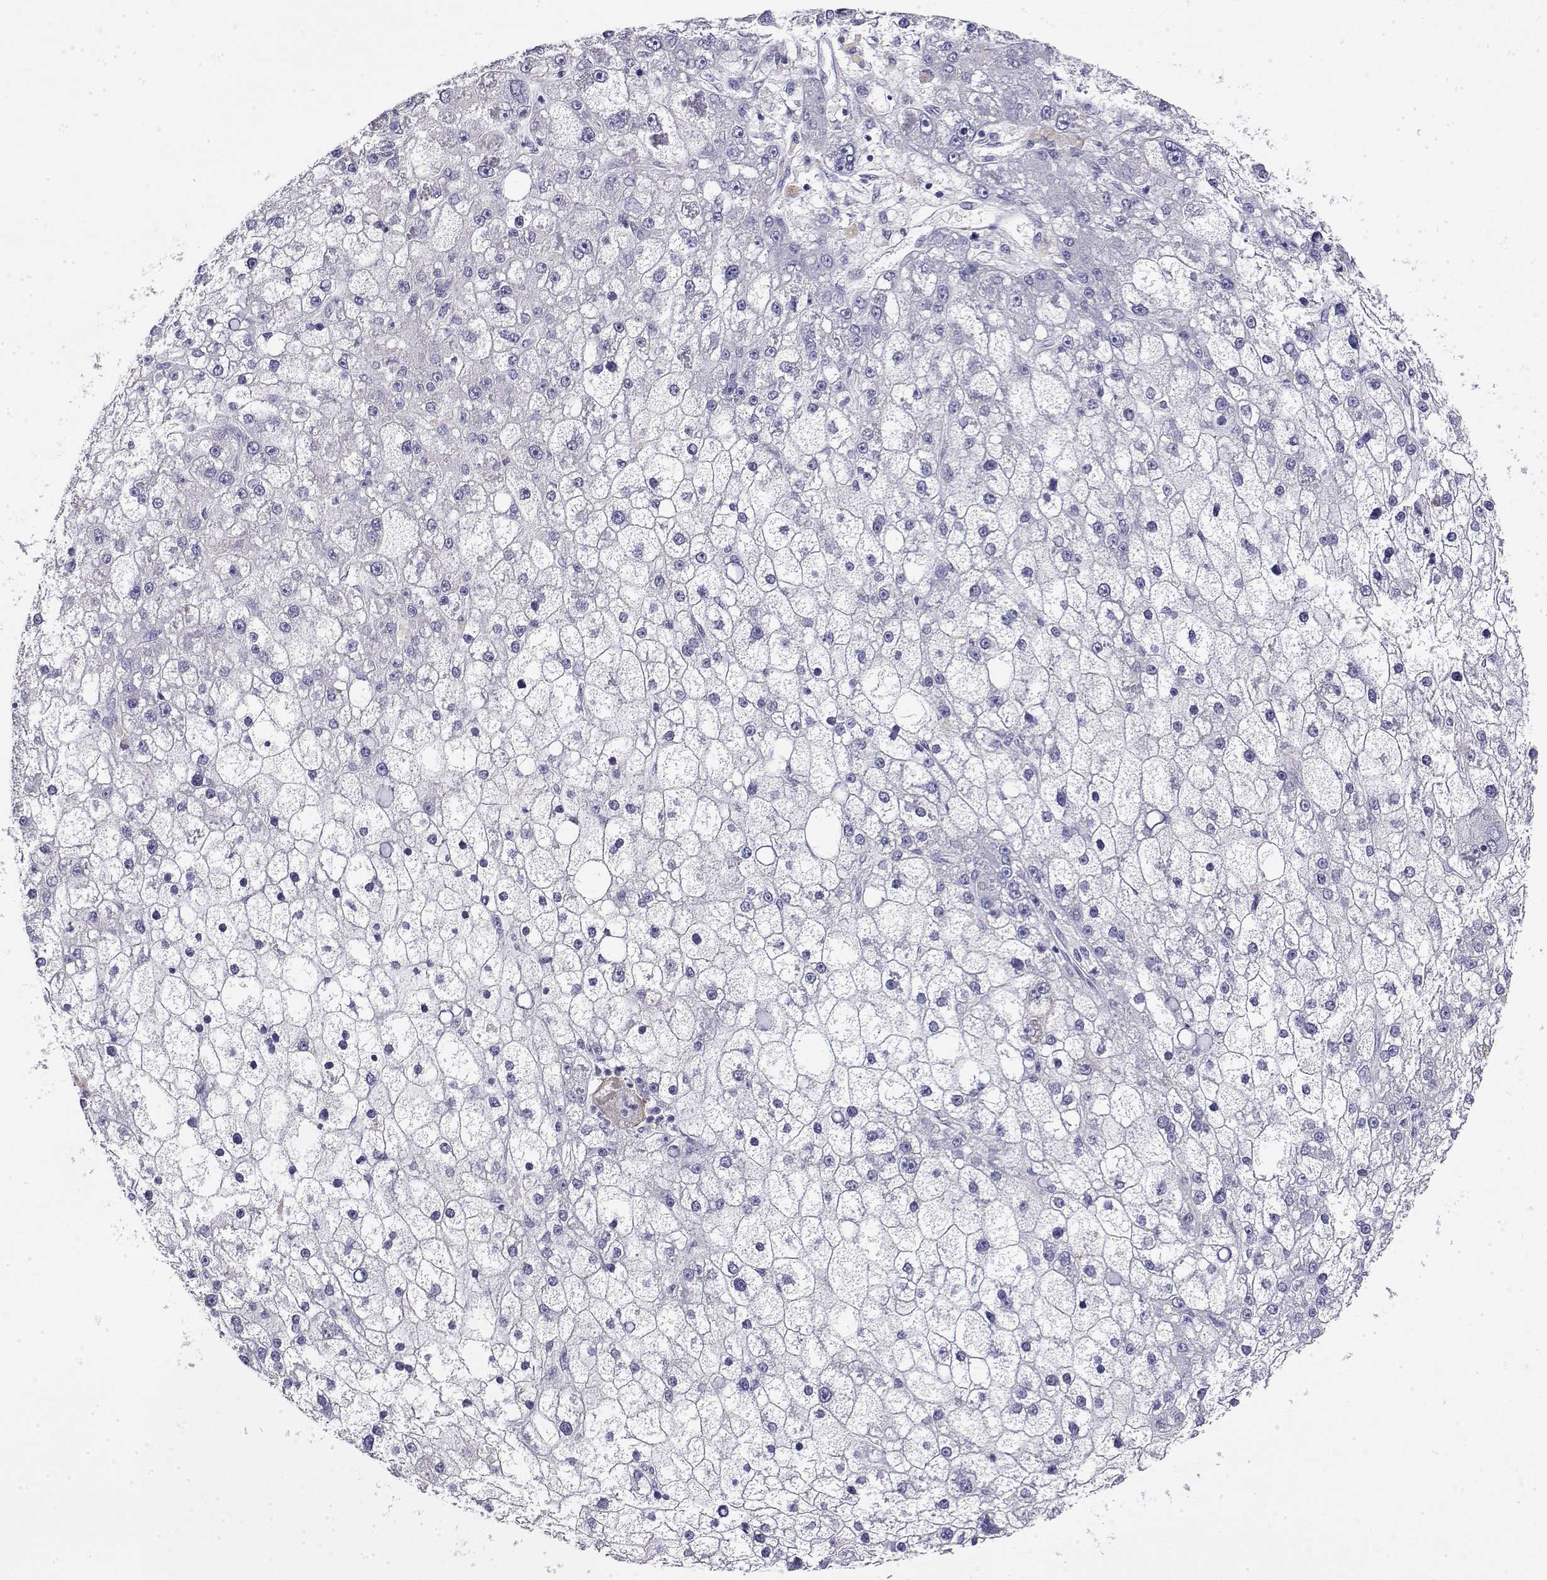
{"staining": {"intensity": "negative", "quantity": "none", "location": "none"}, "tissue": "liver cancer", "cell_type": "Tumor cells", "image_type": "cancer", "snomed": [{"axis": "morphology", "description": "Carcinoma, Hepatocellular, NOS"}, {"axis": "topography", "description": "Liver"}], "caption": "A micrograph of liver cancer stained for a protein displays no brown staining in tumor cells. (Stains: DAB IHC with hematoxylin counter stain, Microscopy: brightfield microscopy at high magnification).", "gene": "LY6D", "patient": {"sex": "male", "age": 67}}